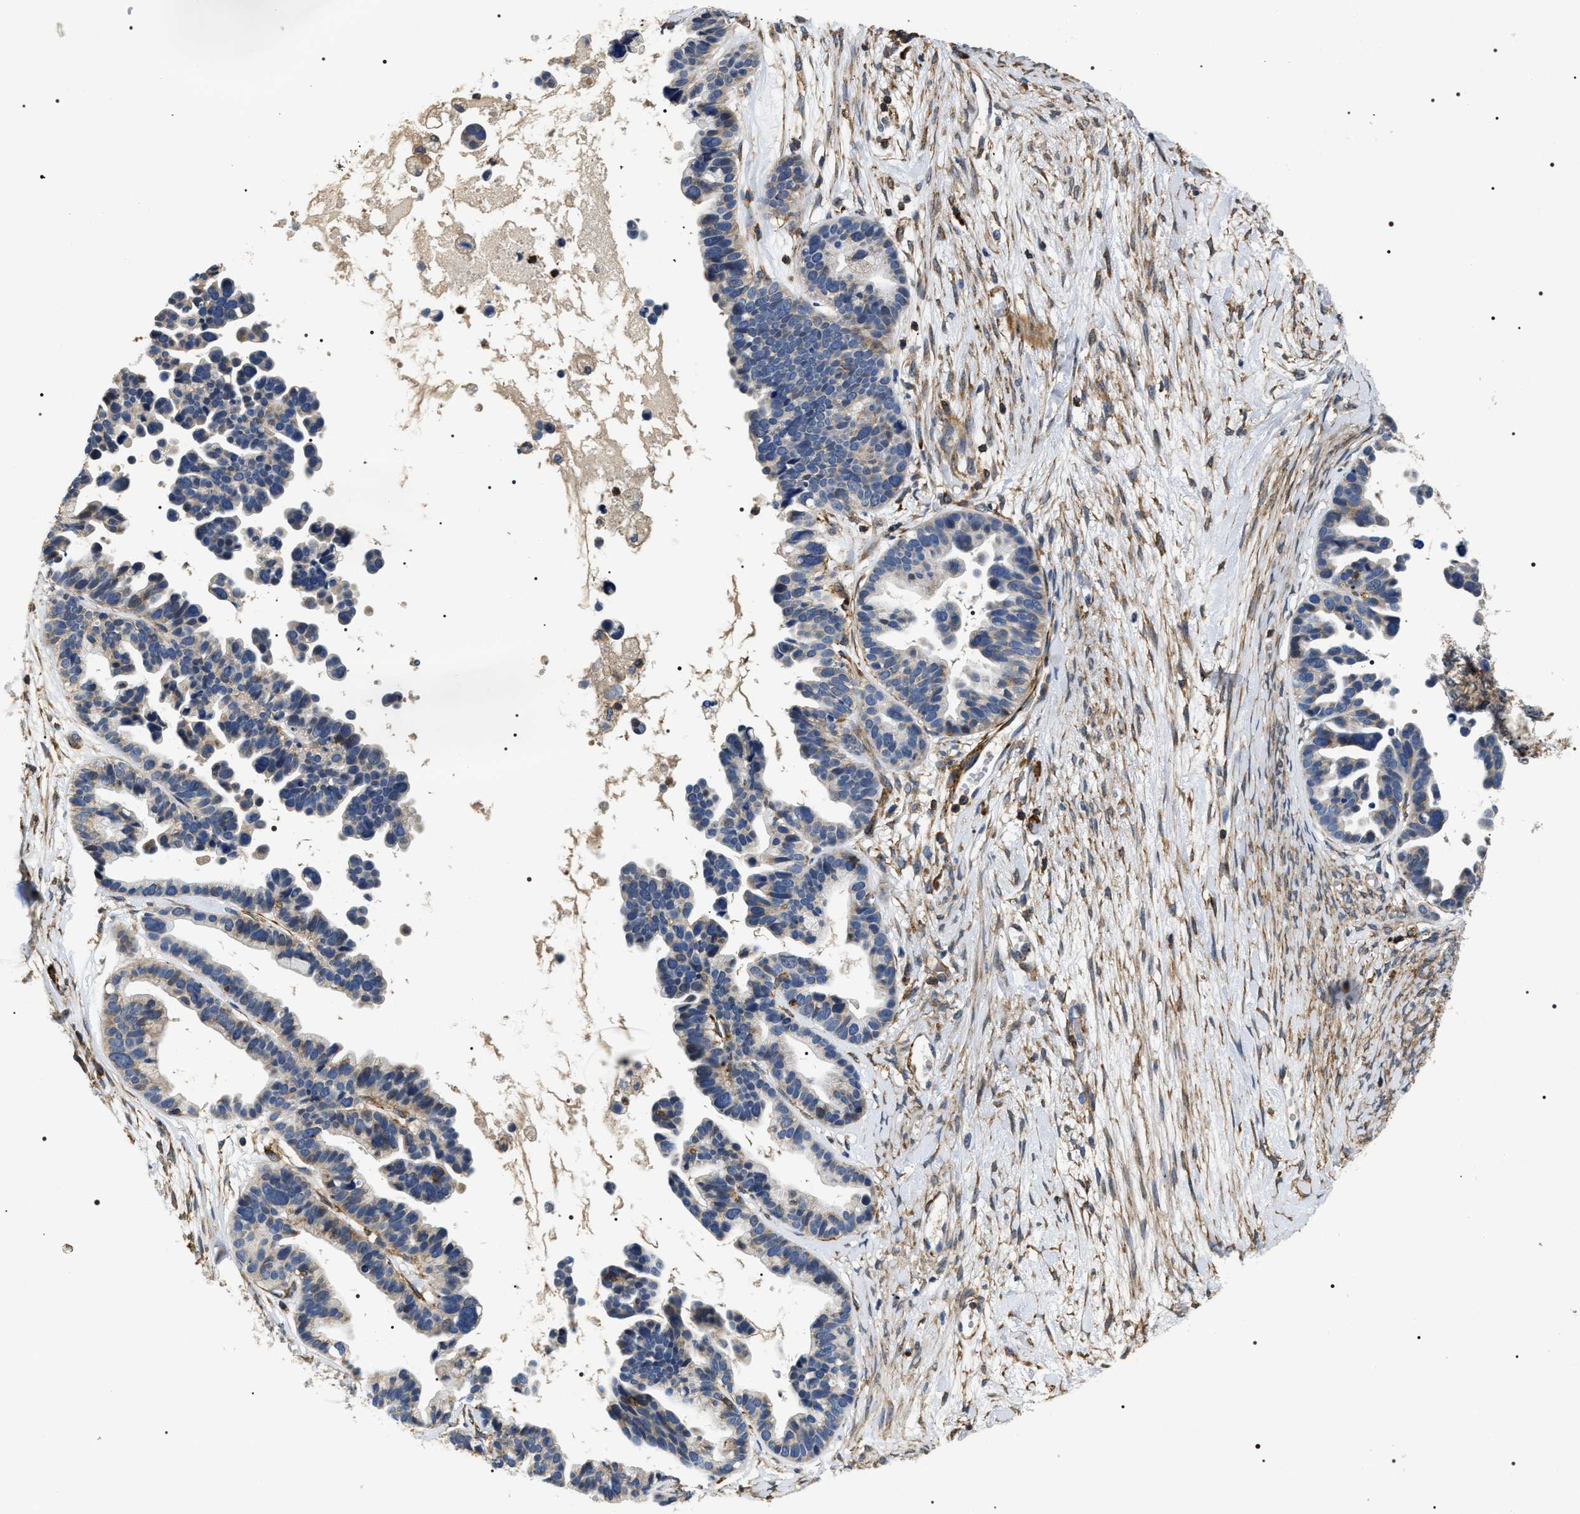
{"staining": {"intensity": "negative", "quantity": "none", "location": "none"}, "tissue": "ovarian cancer", "cell_type": "Tumor cells", "image_type": "cancer", "snomed": [{"axis": "morphology", "description": "Cystadenocarcinoma, serous, NOS"}, {"axis": "topography", "description": "Ovary"}], "caption": "Immunohistochemical staining of human ovarian serous cystadenocarcinoma shows no significant expression in tumor cells.", "gene": "ZC3HAV1L", "patient": {"sex": "female", "age": 56}}